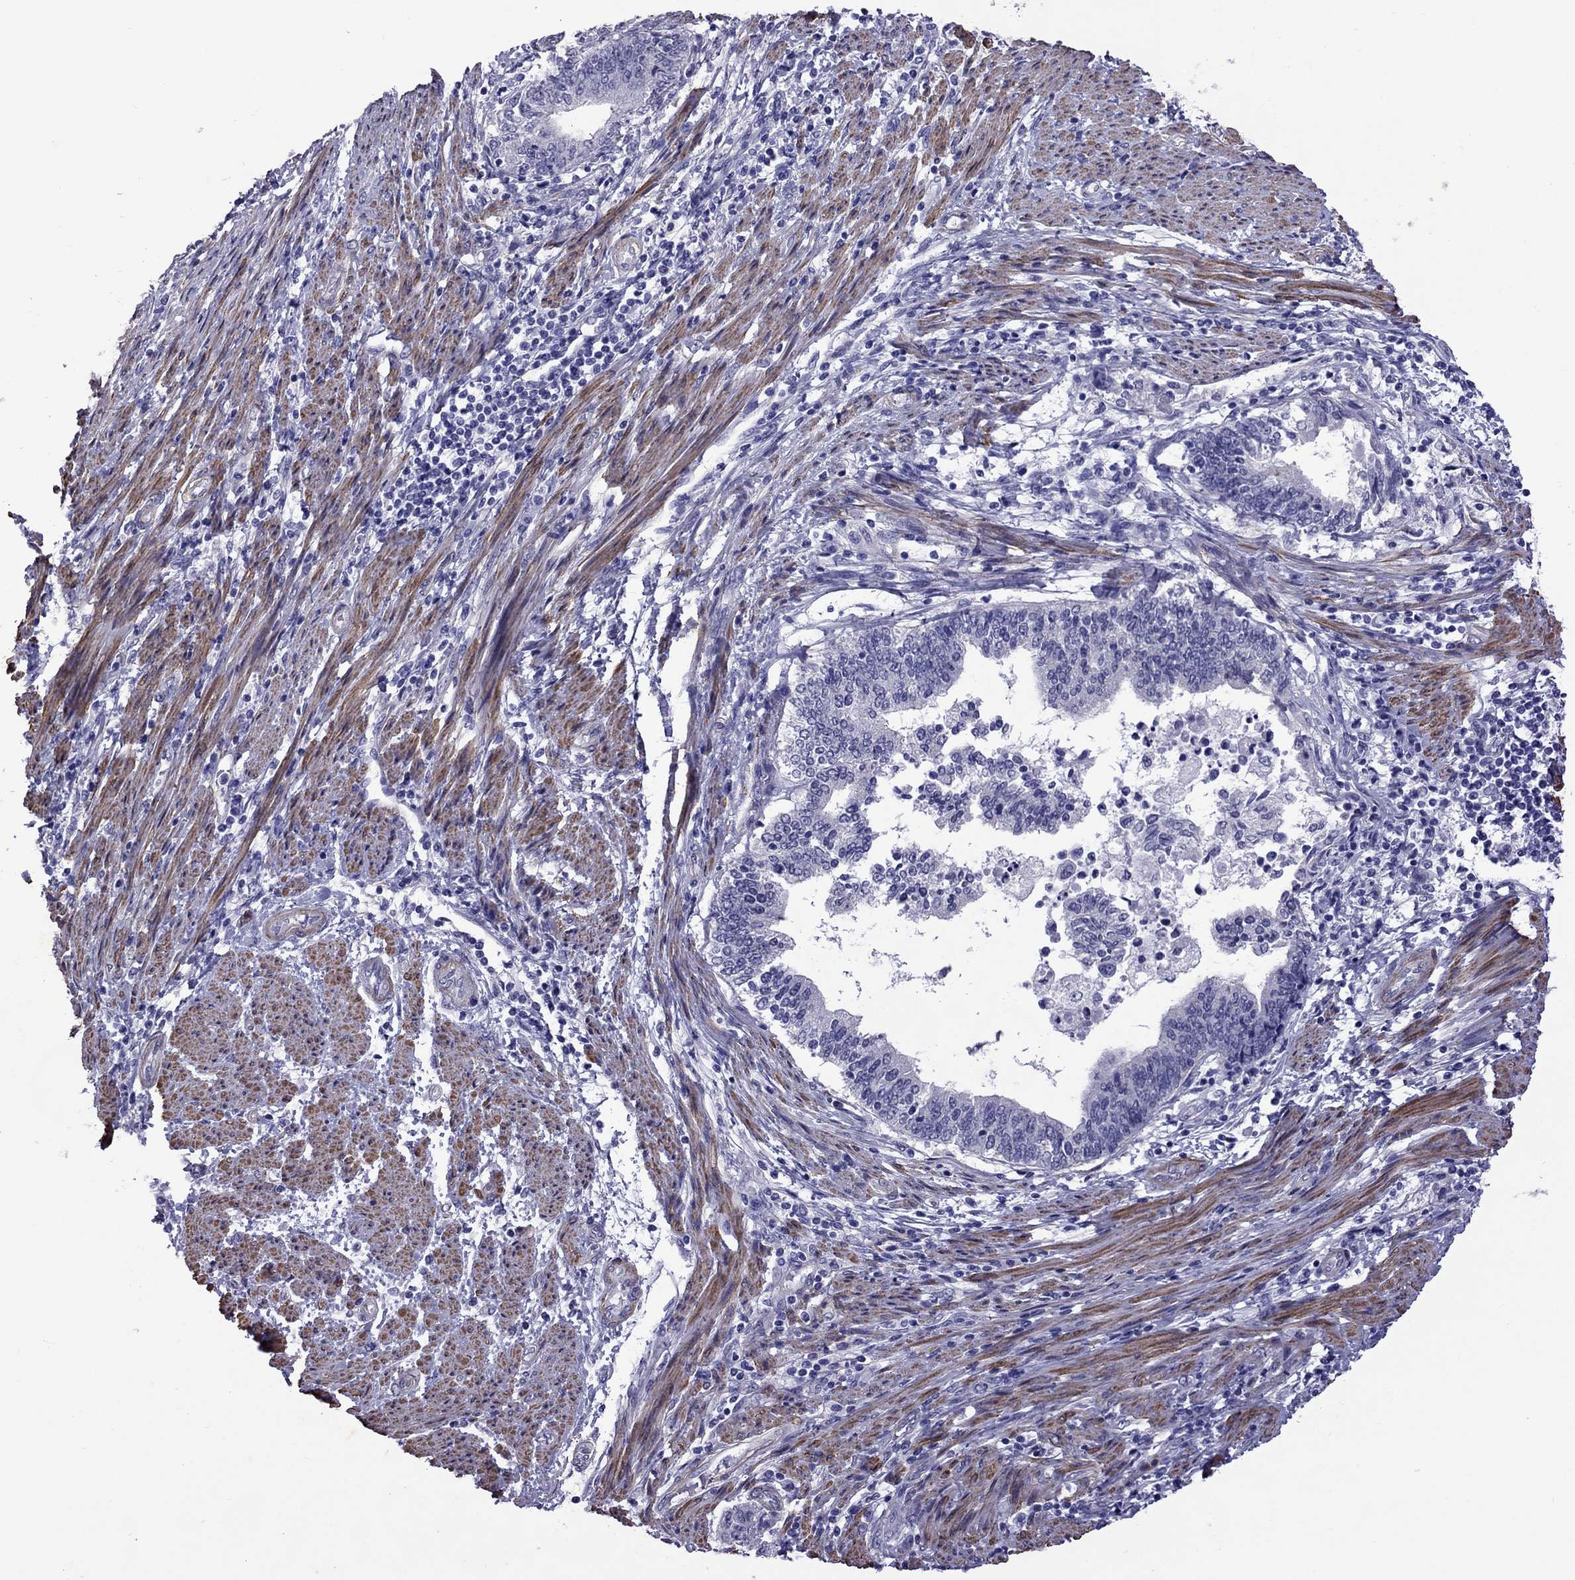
{"staining": {"intensity": "negative", "quantity": "none", "location": "none"}, "tissue": "endometrial cancer", "cell_type": "Tumor cells", "image_type": "cancer", "snomed": [{"axis": "morphology", "description": "Adenocarcinoma, NOS"}, {"axis": "topography", "description": "Endometrium"}], "caption": "Tumor cells show no significant expression in endometrial adenocarcinoma.", "gene": "CHRNA5", "patient": {"sex": "female", "age": 65}}